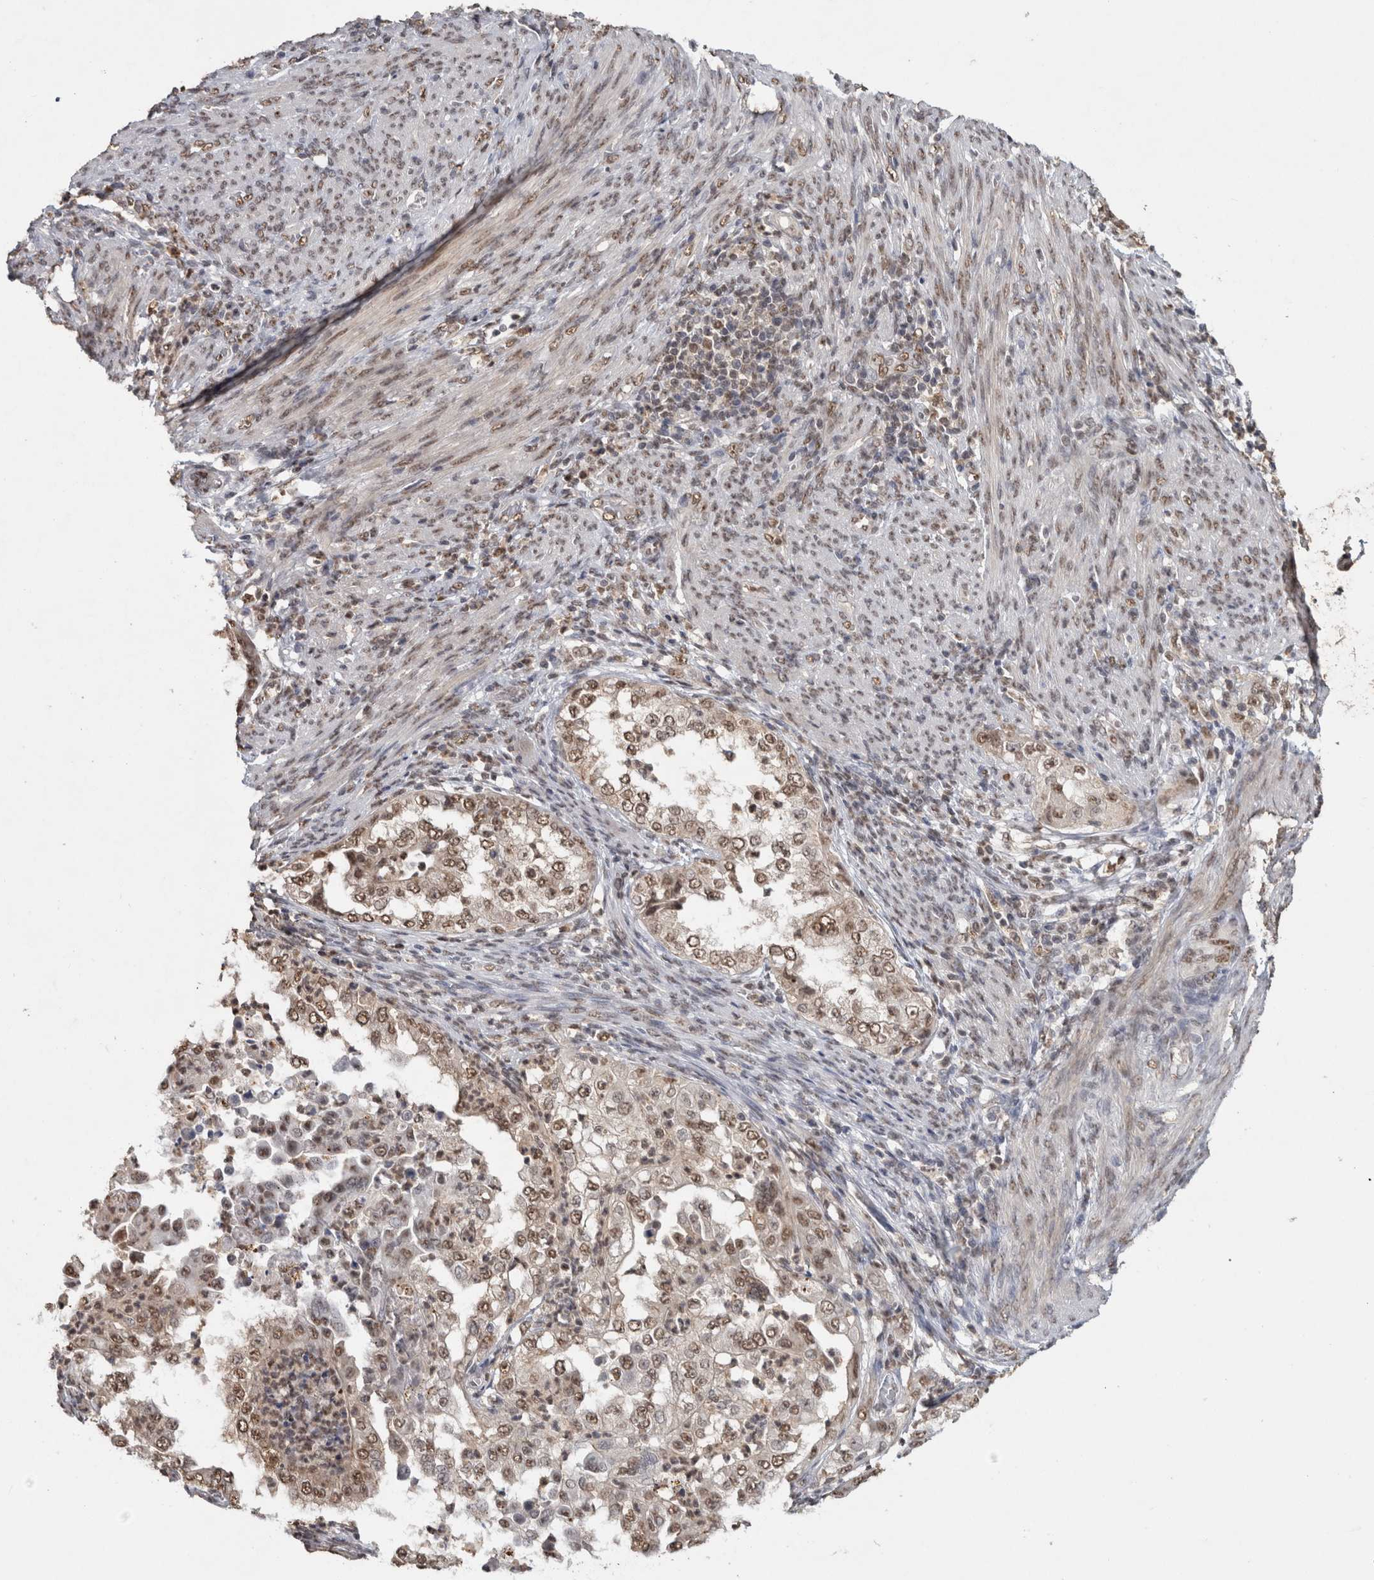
{"staining": {"intensity": "weak", "quantity": ">75%", "location": "nuclear"}, "tissue": "endometrial cancer", "cell_type": "Tumor cells", "image_type": "cancer", "snomed": [{"axis": "morphology", "description": "Adenocarcinoma, NOS"}, {"axis": "topography", "description": "Endometrium"}], "caption": "Immunohistochemical staining of human endometrial cancer displays low levels of weak nuclear positivity in approximately >75% of tumor cells. (brown staining indicates protein expression, while blue staining denotes nuclei).", "gene": "RPS6KA2", "patient": {"sex": "female", "age": 85}}